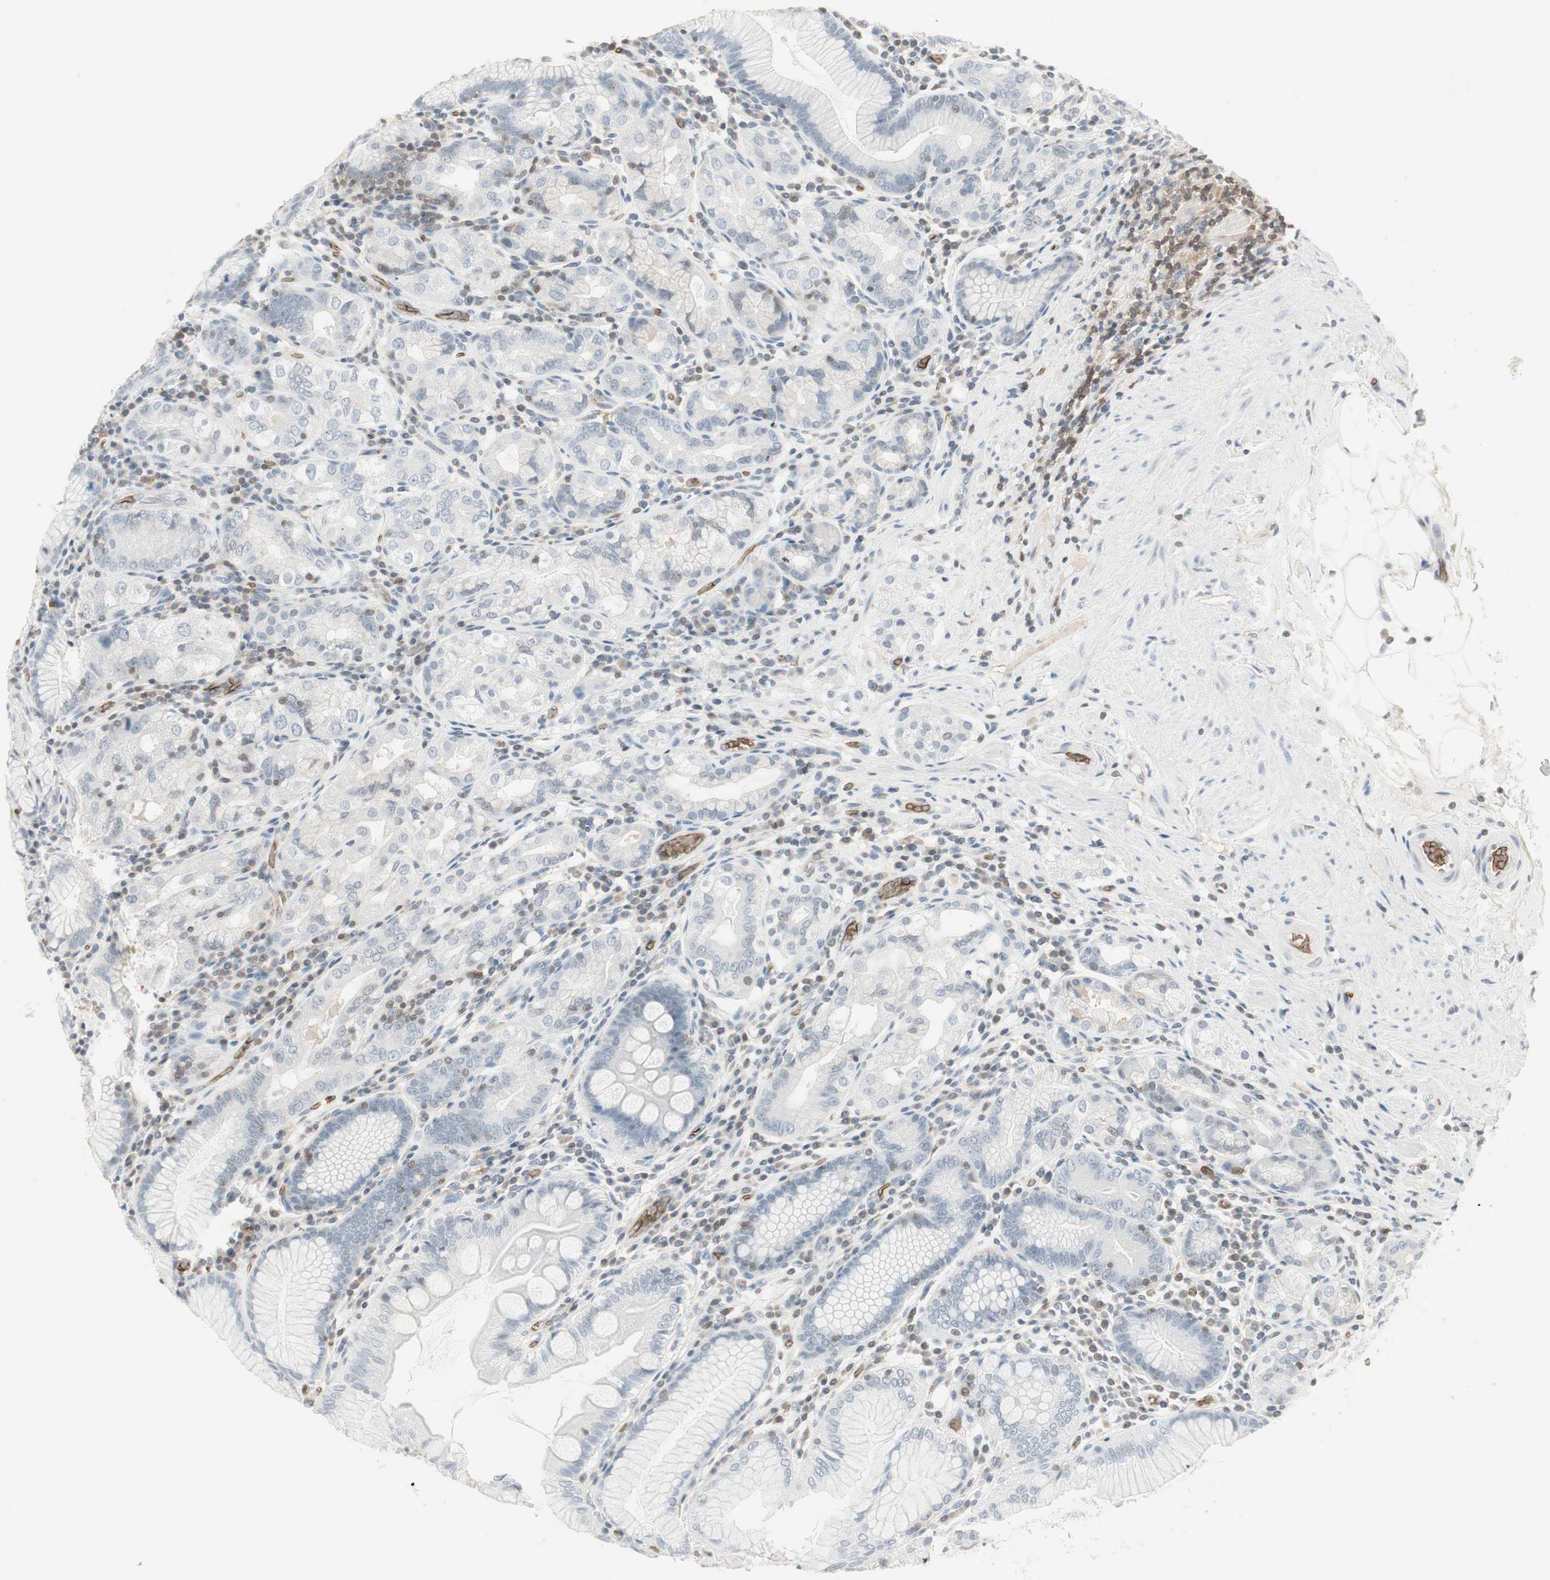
{"staining": {"intensity": "negative", "quantity": "none", "location": "none"}, "tissue": "stomach", "cell_type": "Glandular cells", "image_type": "normal", "snomed": [{"axis": "morphology", "description": "Normal tissue, NOS"}, {"axis": "topography", "description": "Stomach, lower"}], "caption": "Photomicrograph shows no significant protein expression in glandular cells of unremarkable stomach.", "gene": "MAP4K1", "patient": {"sex": "female", "age": 76}}